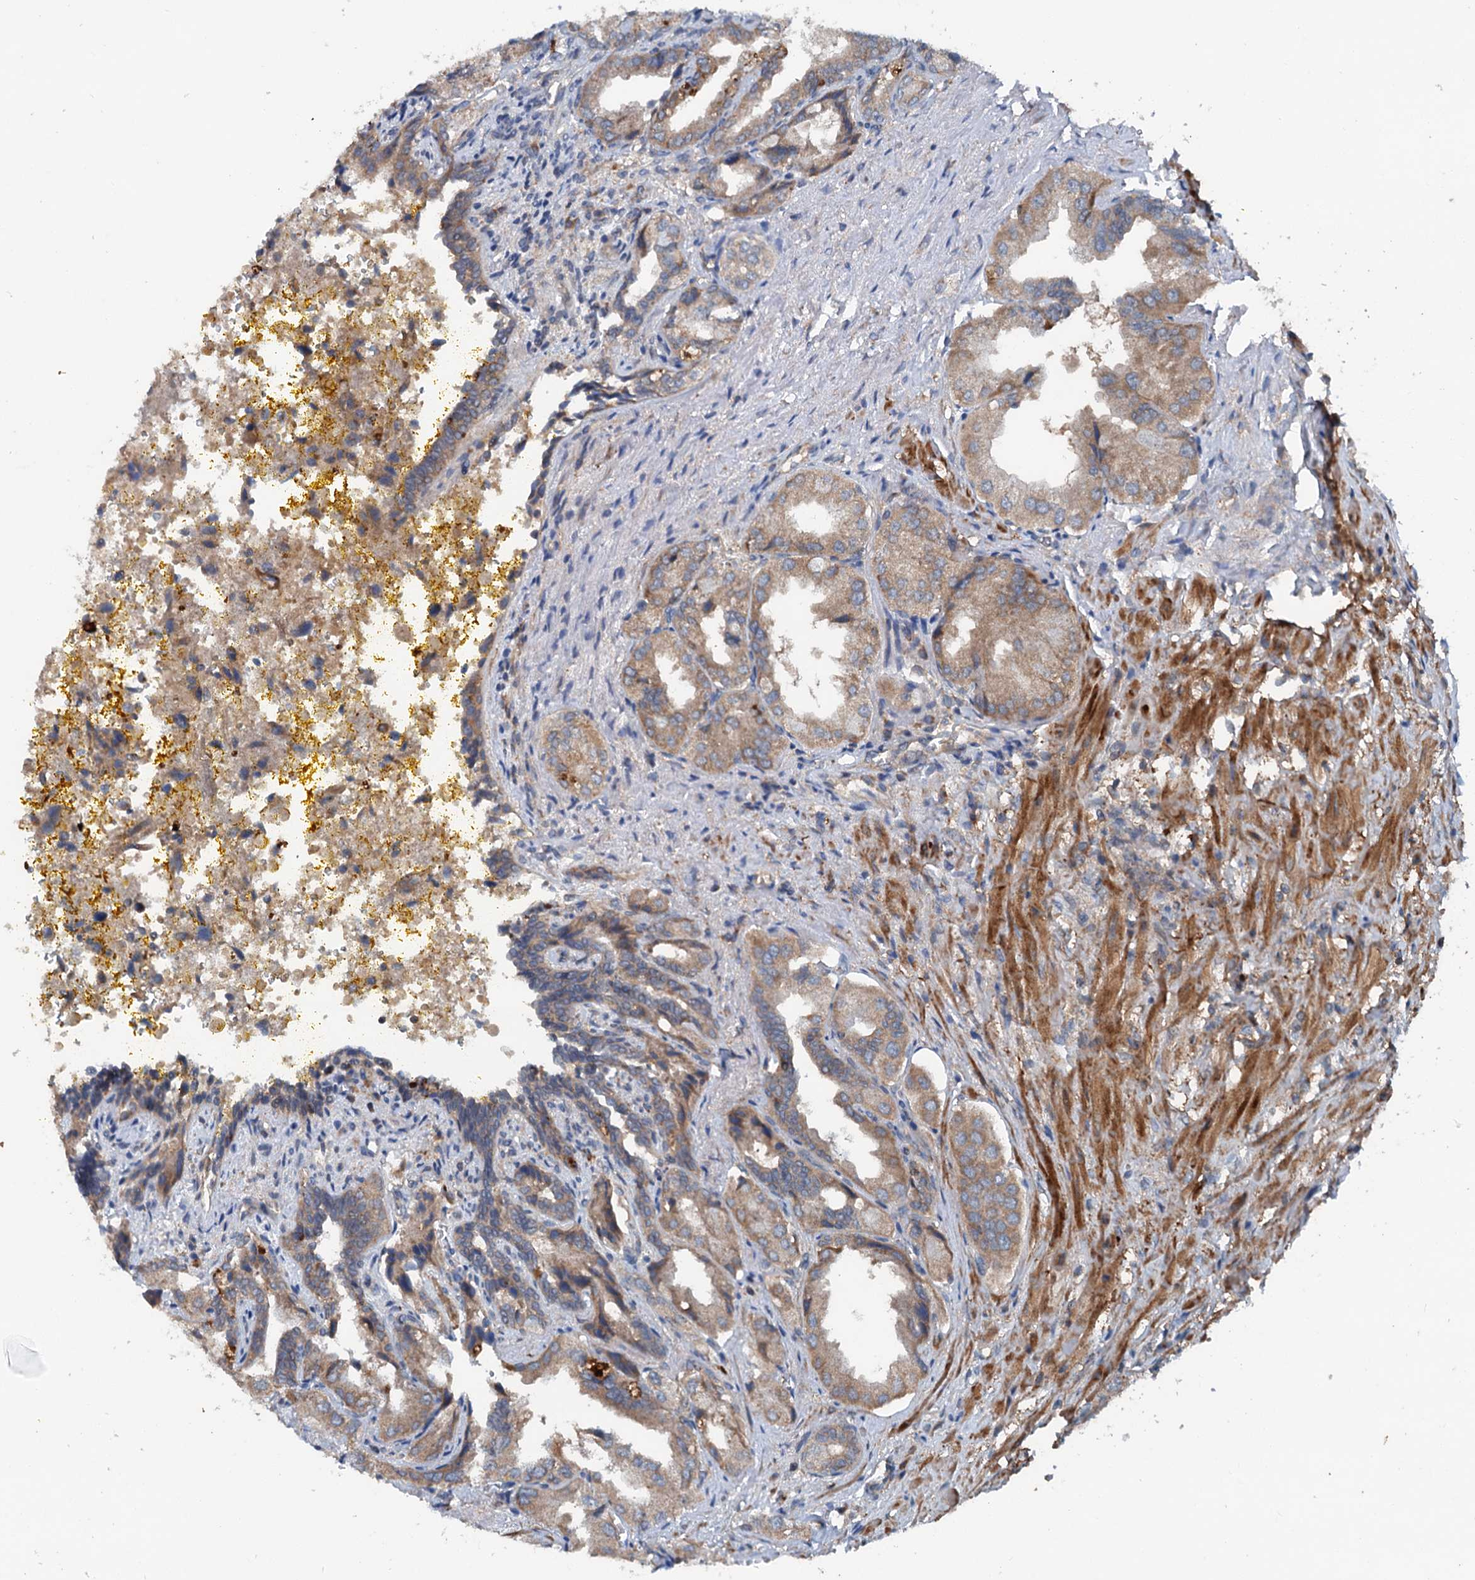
{"staining": {"intensity": "moderate", "quantity": ">75%", "location": "cytoplasmic/membranous"}, "tissue": "seminal vesicle", "cell_type": "Glandular cells", "image_type": "normal", "snomed": [{"axis": "morphology", "description": "Normal tissue, NOS"}, {"axis": "topography", "description": "Seminal veicle"}], "caption": "IHC image of unremarkable seminal vesicle: seminal vesicle stained using immunohistochemistry (IHC) demonstrates medium levels of moderate protein expression localized specifically in the cytoplasmic/membranous of glandular cells, appearing as a cytoplasmic/membranous brown color.", "gene": "TEDC1", "patient": {"sex": "male", "age": 63}}